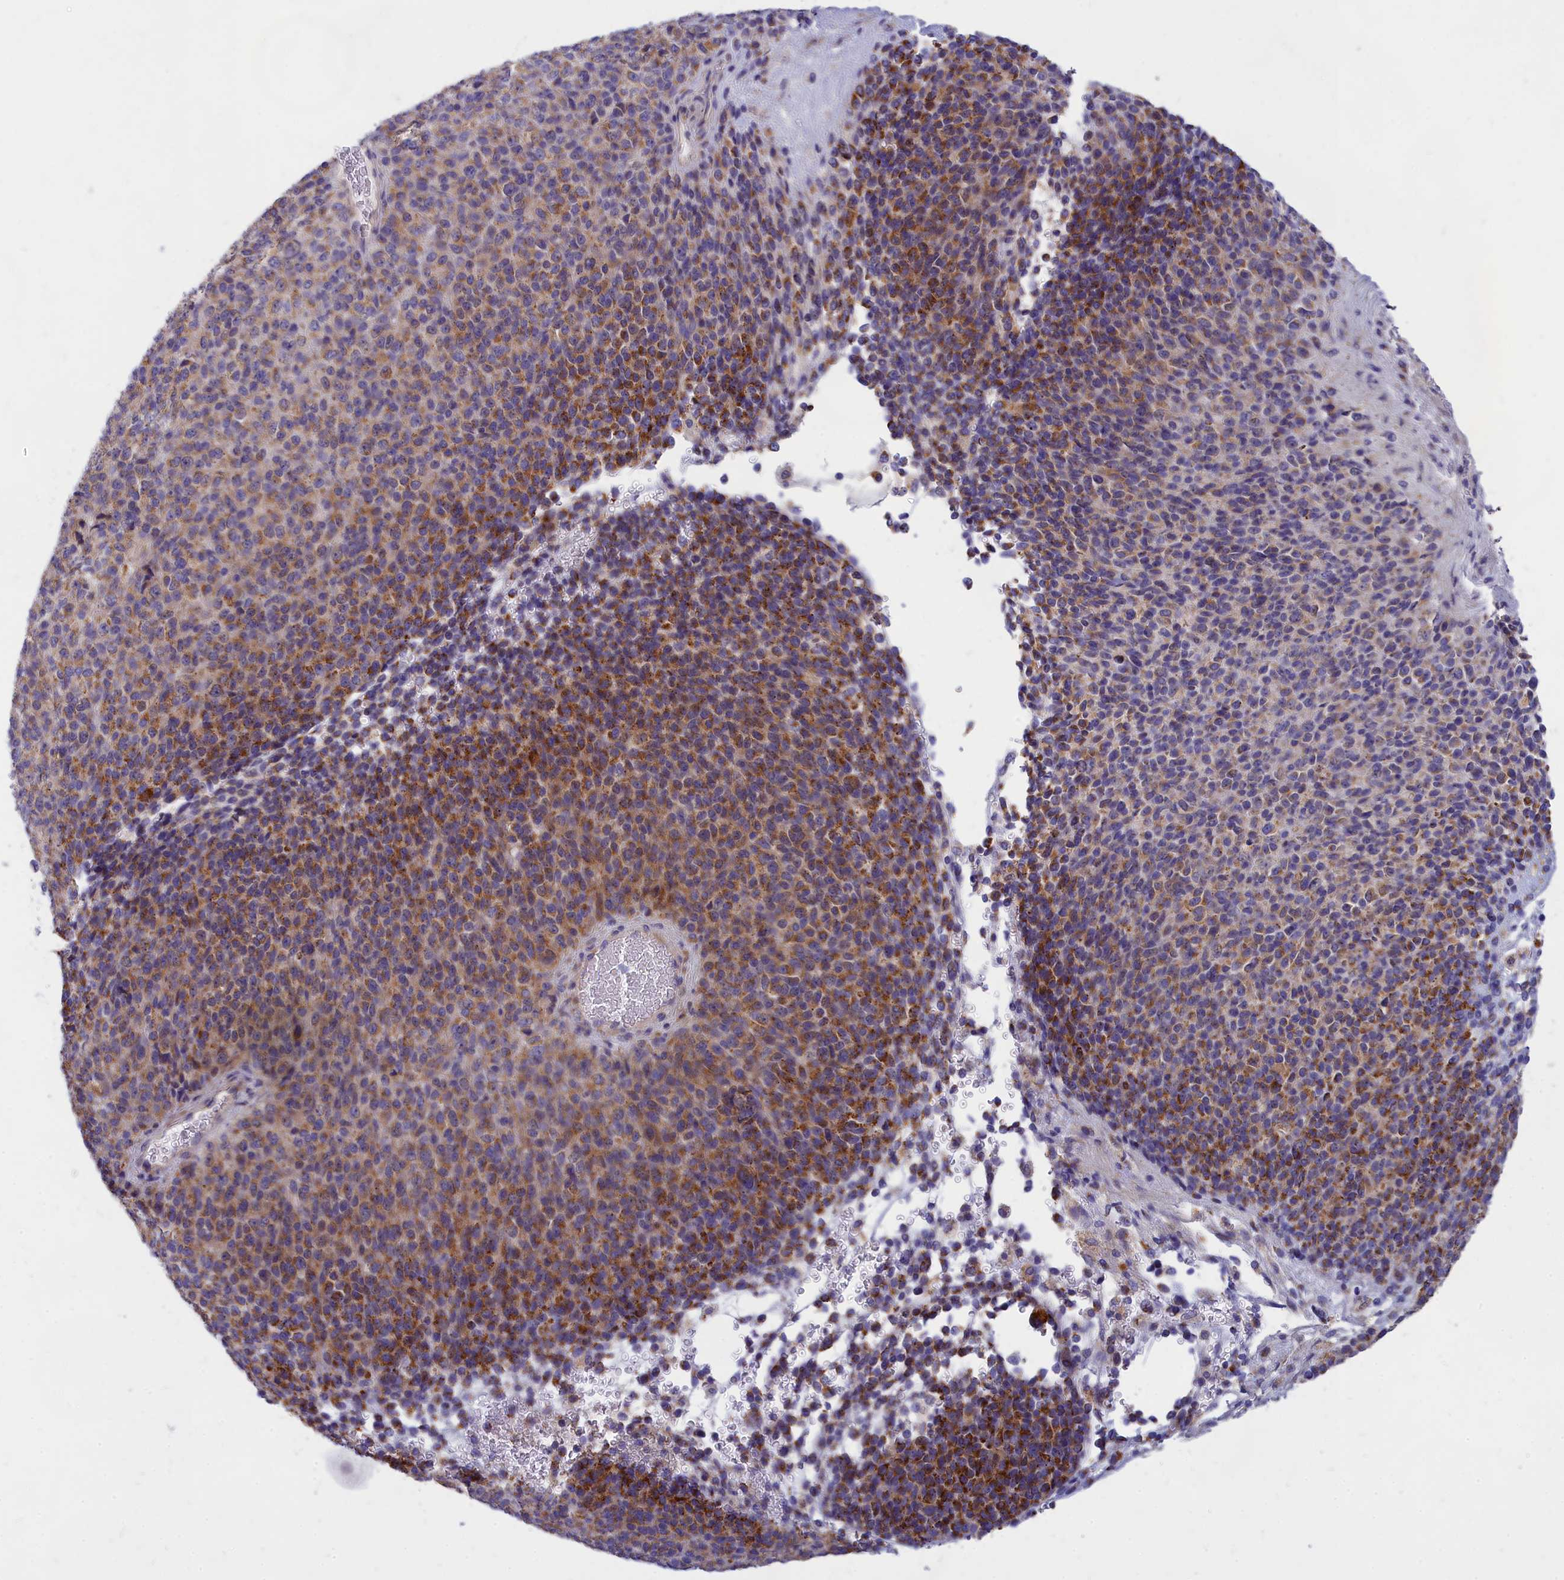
{"staining": {"intensity": "strong", "quantity": "25%-75%", "location": "cytoplasmic/membranous"}, "tissue": "melanoma", "cell_type": "Tumor cells", "image_type": "cancer", "snomed": [{"axis": "morphology", "description": "Malignant melanoma, Metastatic site"}, {"axis": "topography", "description": "Brain"}], "caption": "Malignant melanoma (metastatic site) stained with immunohistochemistry (IHC) reveals strong cytoplasmic/membranous expression in about 25%-75% of tumor cells. (Brightfield microscopy of DAB IHC at high magnification).", "gene": "TMEM30B", "patient": {"sex": "female", "age": 56}}